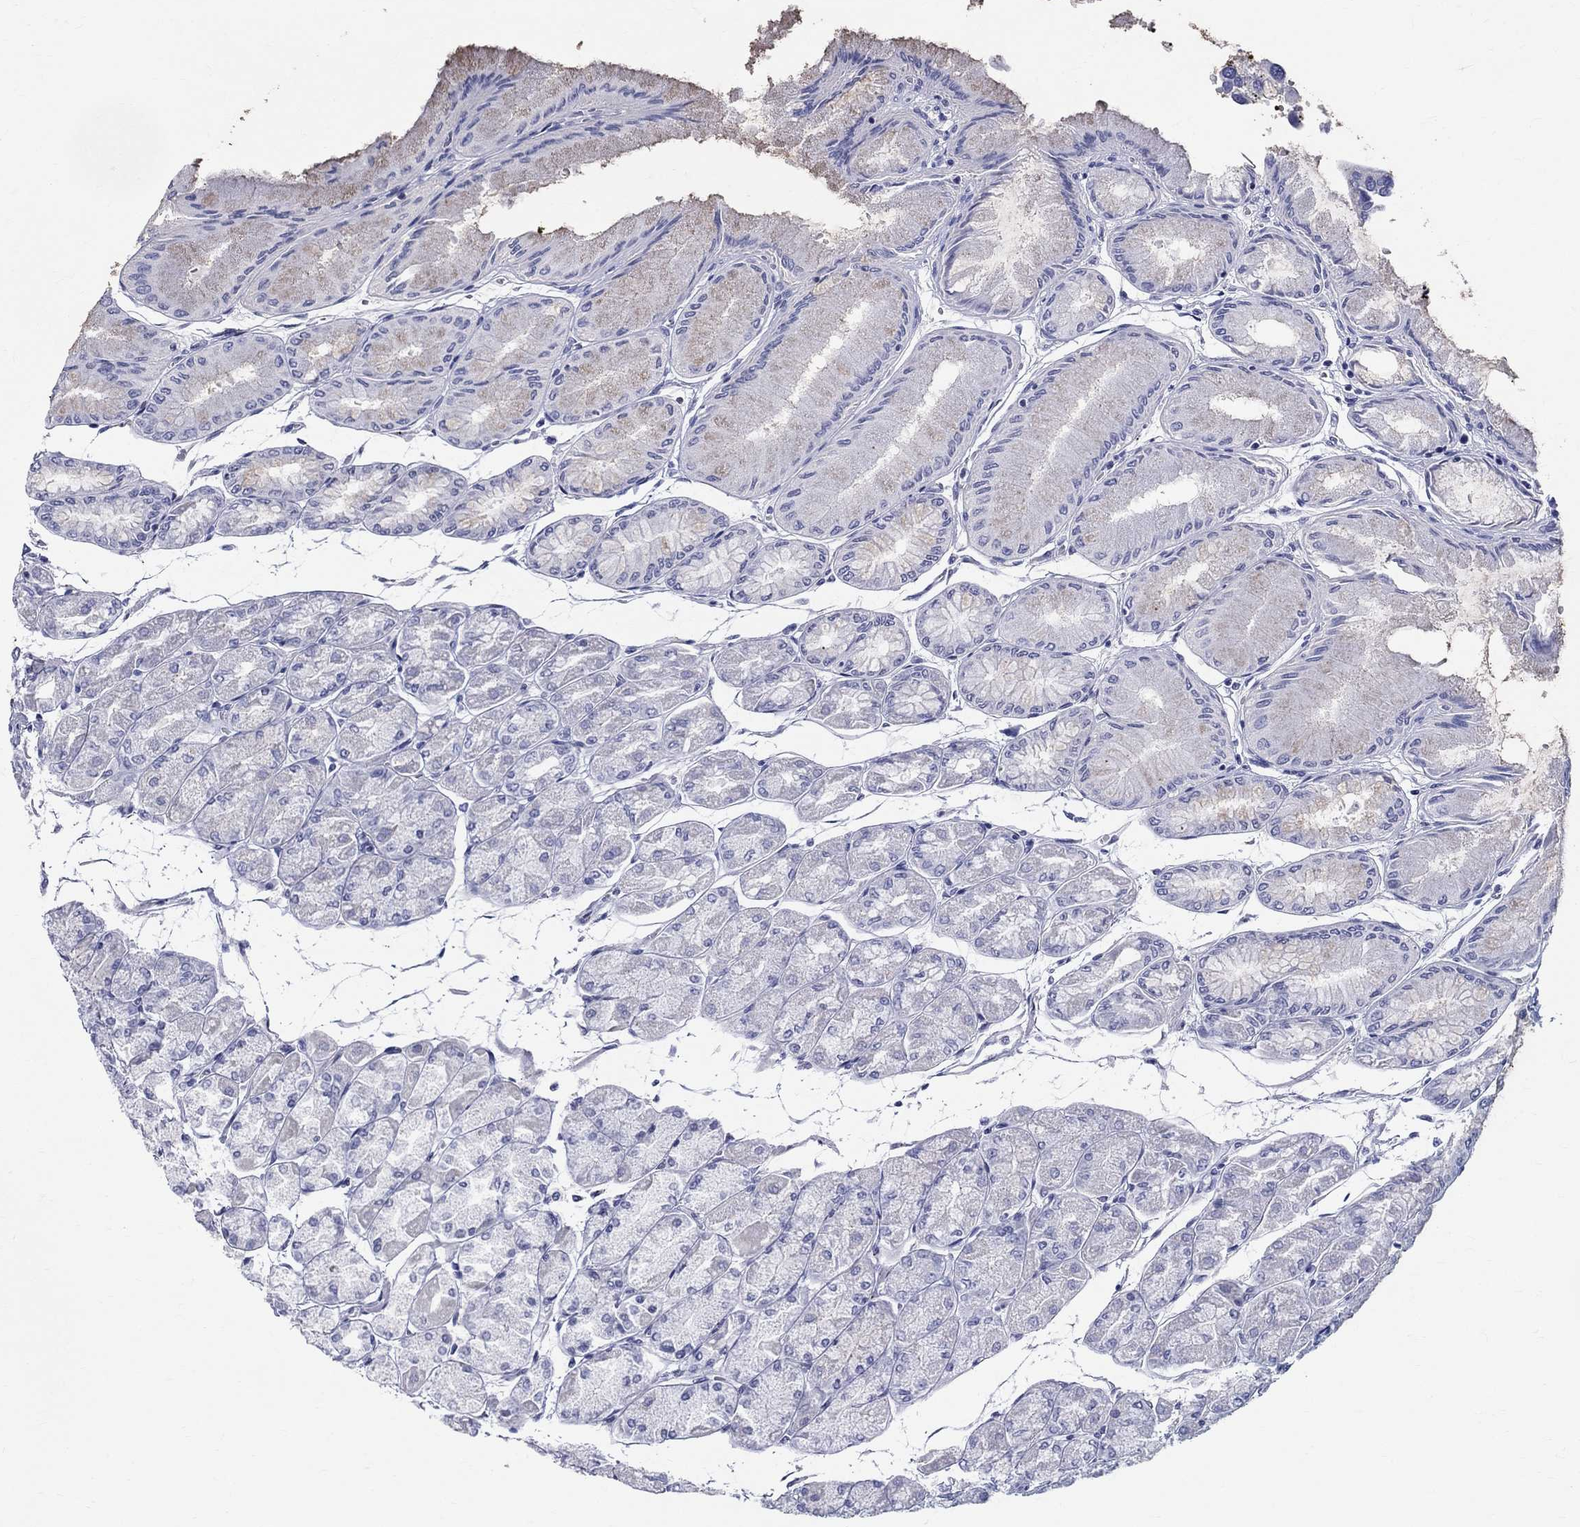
{"staining": {"intensity": "negative", "quantity": "none", "location": "none"}, "tissue": "stomach", "cell_type": "Glandular cells", "image_type": "normal", "snomed": [{"axis": "morphology", "description": "Normal tissue, NOS"}, {"axis": "topography", "description": "Stomach, upper"}], "caption": "Immunohistochemistry (IHC) of unremarkable stomach exhibits no expression in glandular cells.", "gene": "CEP43", "patient": {"sex": "male", "age": 60}}